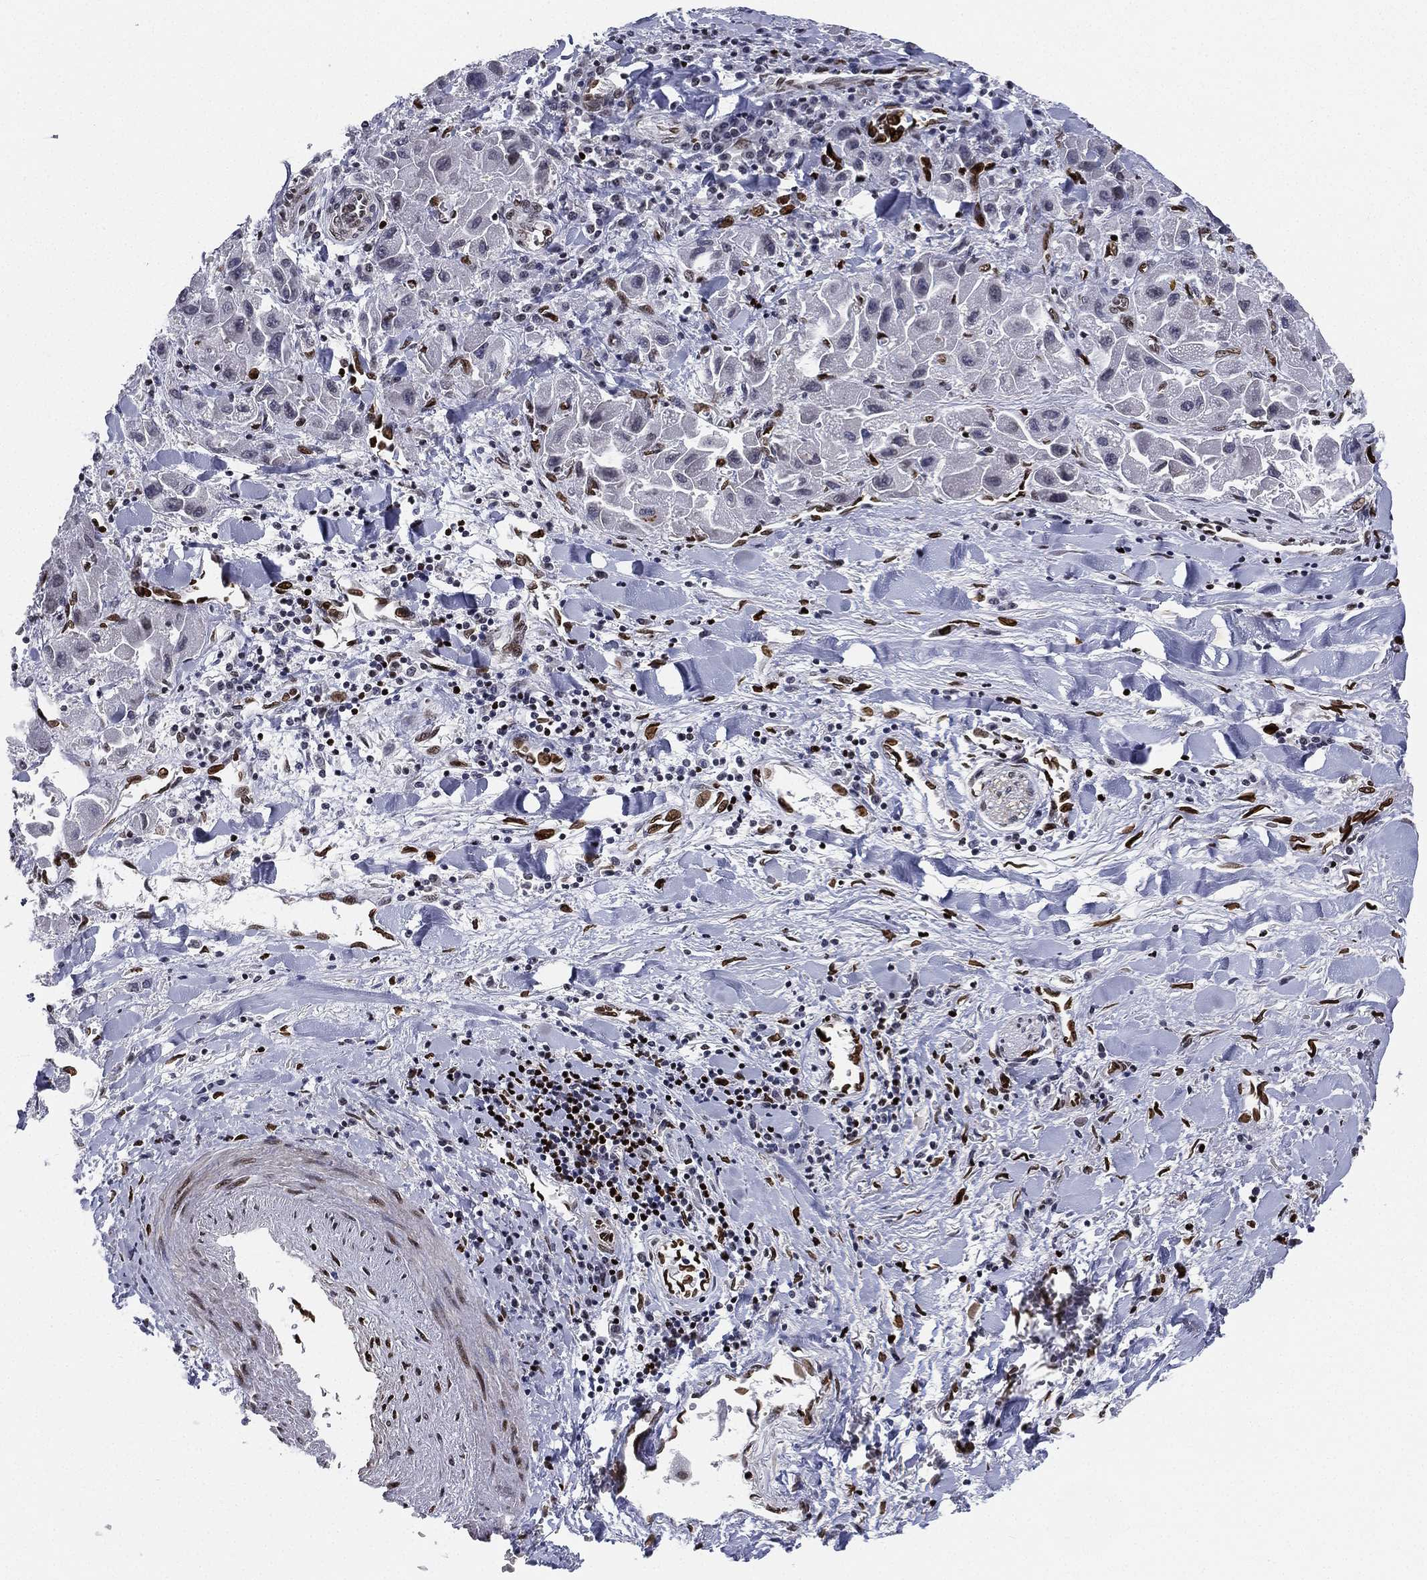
{"staining": {"intensity": "negative", "quantity": "none", "location": "none"}, "tissue": "liver cancer", "cell_type": "Tumor cells", "image_type": "cancer", "snomed": [{"axis": "morphology", "description": "Carcinoma, Hepatocellular, NOS"}, {"axis": "topography", "description": "Liver"}], "caption": "Tumor cells are negative for brown protein staining in hepatocellular carcinoma (liver).", "gene": "LMNB1", "patient": {"sex": "male", "age": 24}}